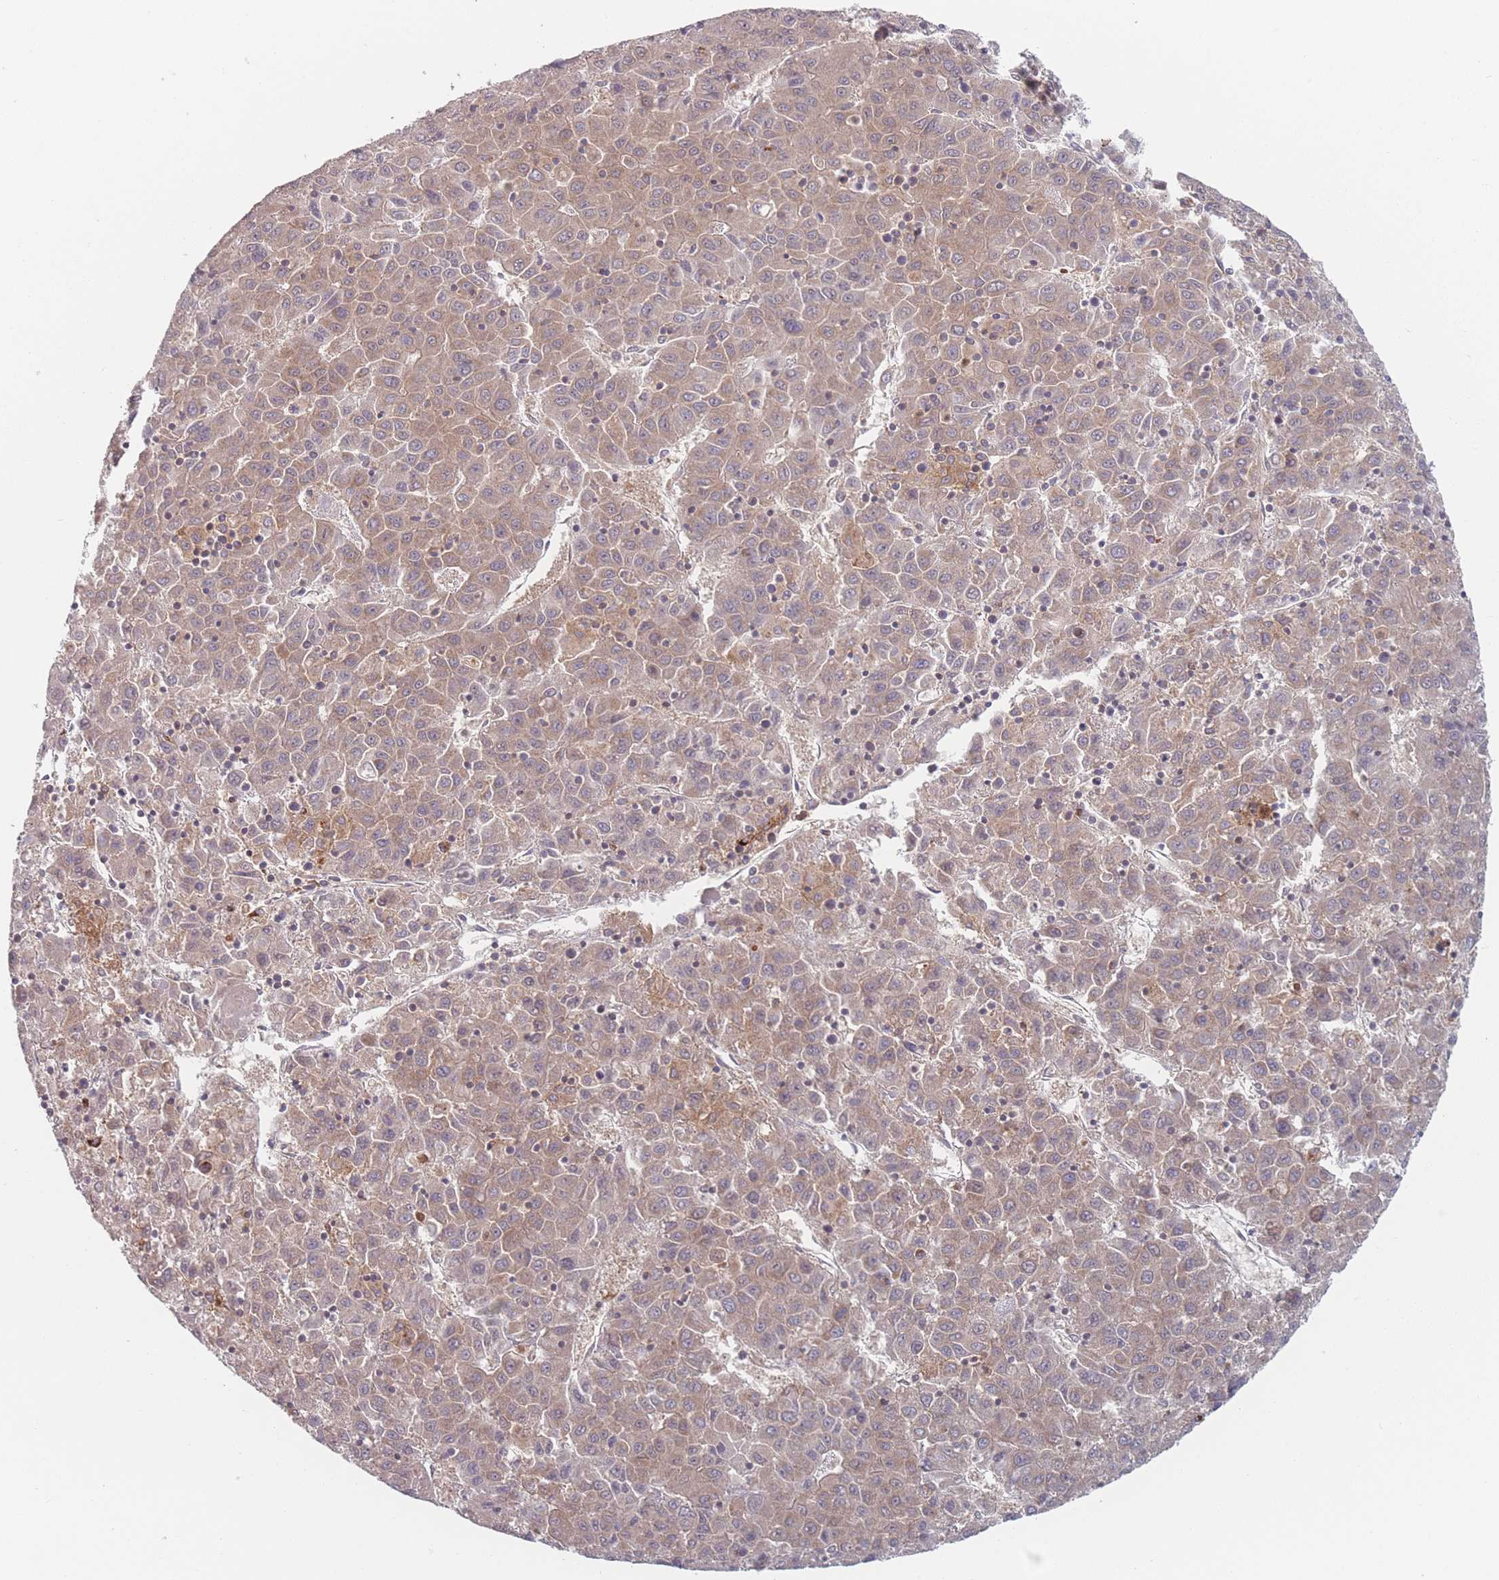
{"staining": {"intensity": "weak", "quantity": ">75%", "location": "cytoplasmic/membranous"}, "tissue": "liver cancer", "cell_type": "Tumor cells", "image_type": "cancer", "snomed": [{"axis": "morphology", "description": "Carcinoma, Hepatocellular, NOS"}, {"axis": "topography", "description": "Liver"}], "caption": "A micrograph of human liver cancer (hepatocellular carcinoma) stained for a protein reveals weak cytoplasmic/membranous brown staining in tumor cells.", "gene": "PPM1A", "patient": {"sex": "female", "age": 53}}